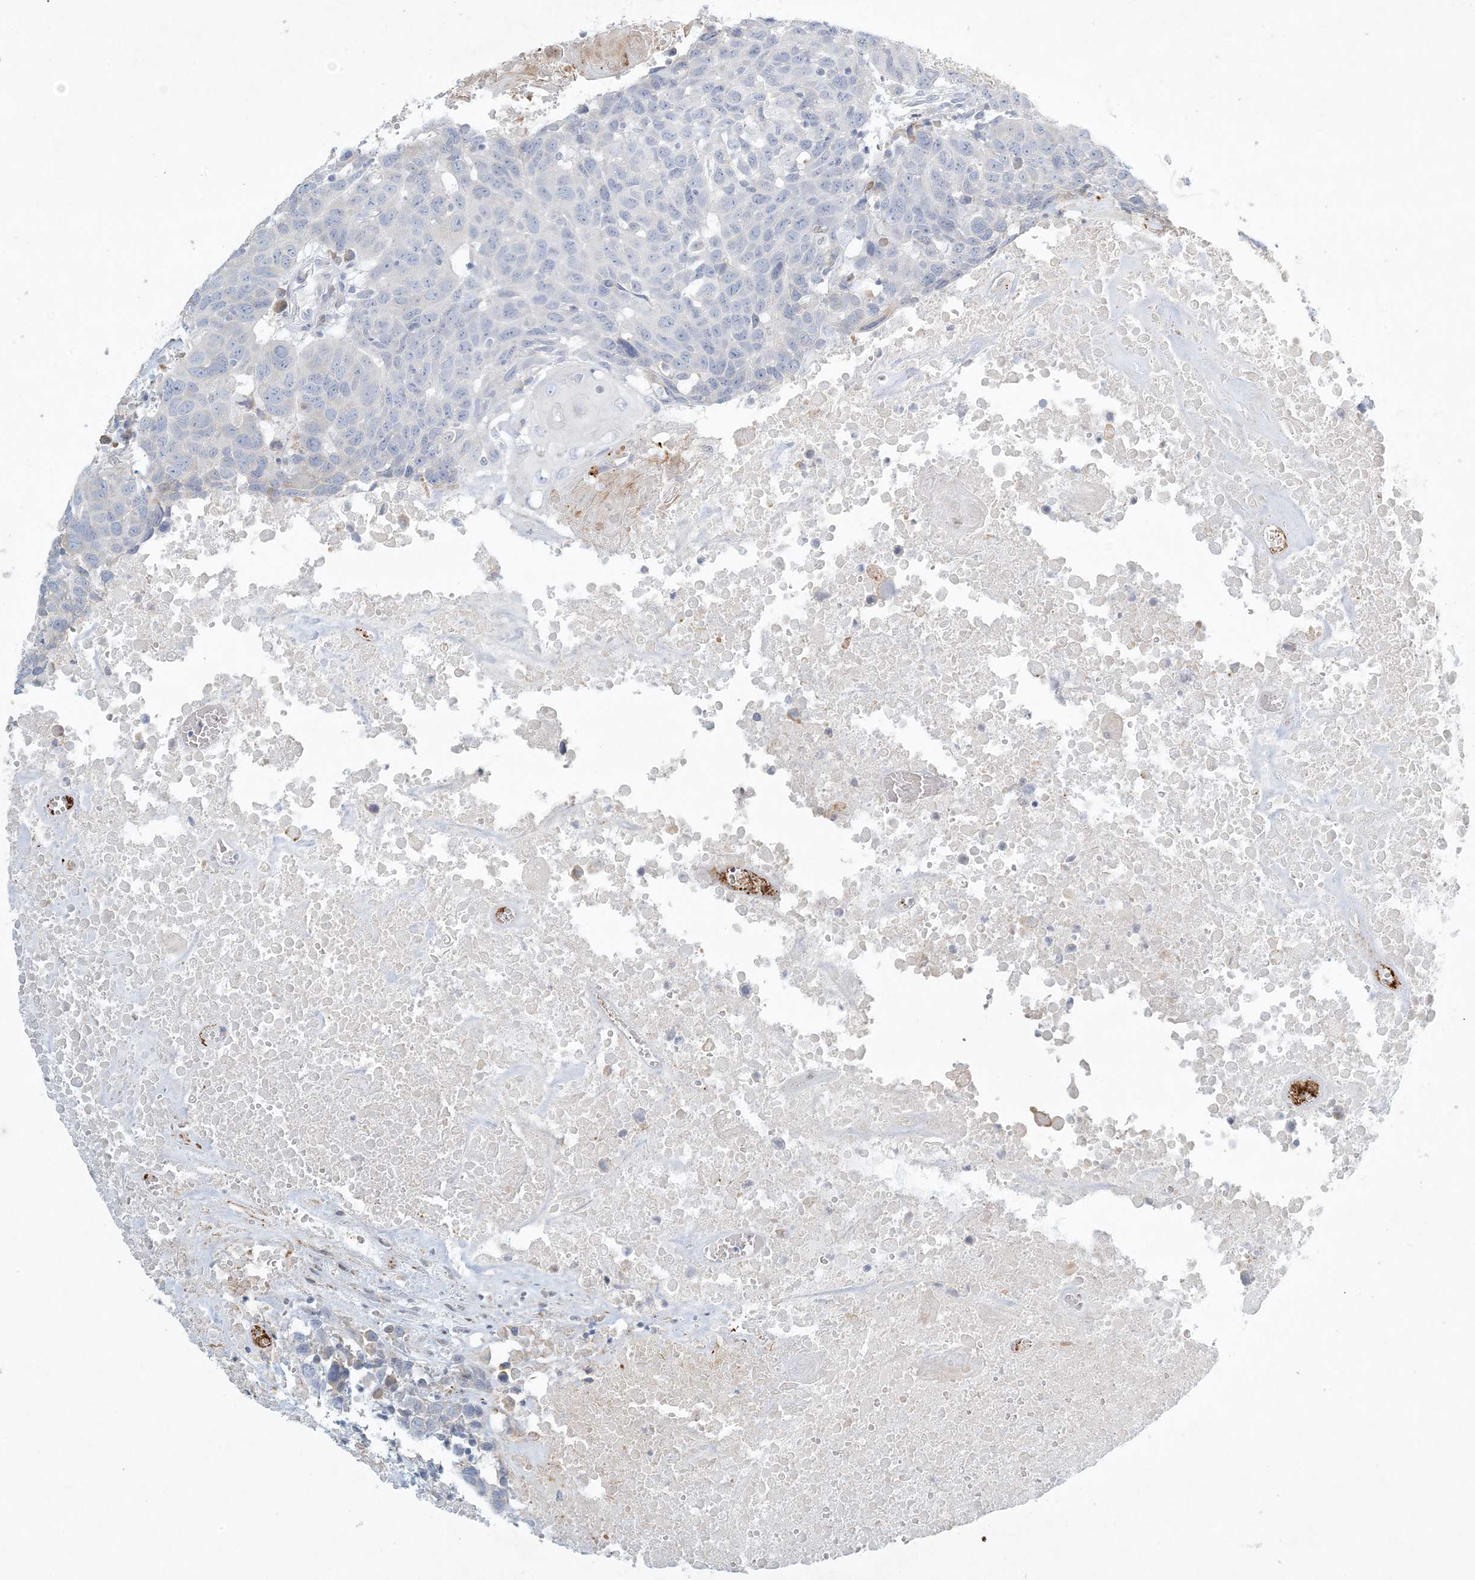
{"staining": {"intensity": "negative", "quantity": "none", "location": "none"}, "tissue": "head and neck cancer", "cell_type": "Tumor cells", "image_type": "cancer", "snomed": [{"axis": "morphology", "description": "Squamous cell carcinoma, NOS"}, {"axis": "topography", "description": "Head-Neck"}], "caption": "The image shows no staining of tumor cells in head and neck cancer (squamous cell carcinoma).", "gene": "ZNF385D", "patient": {"sex": "male", "age": 66}}